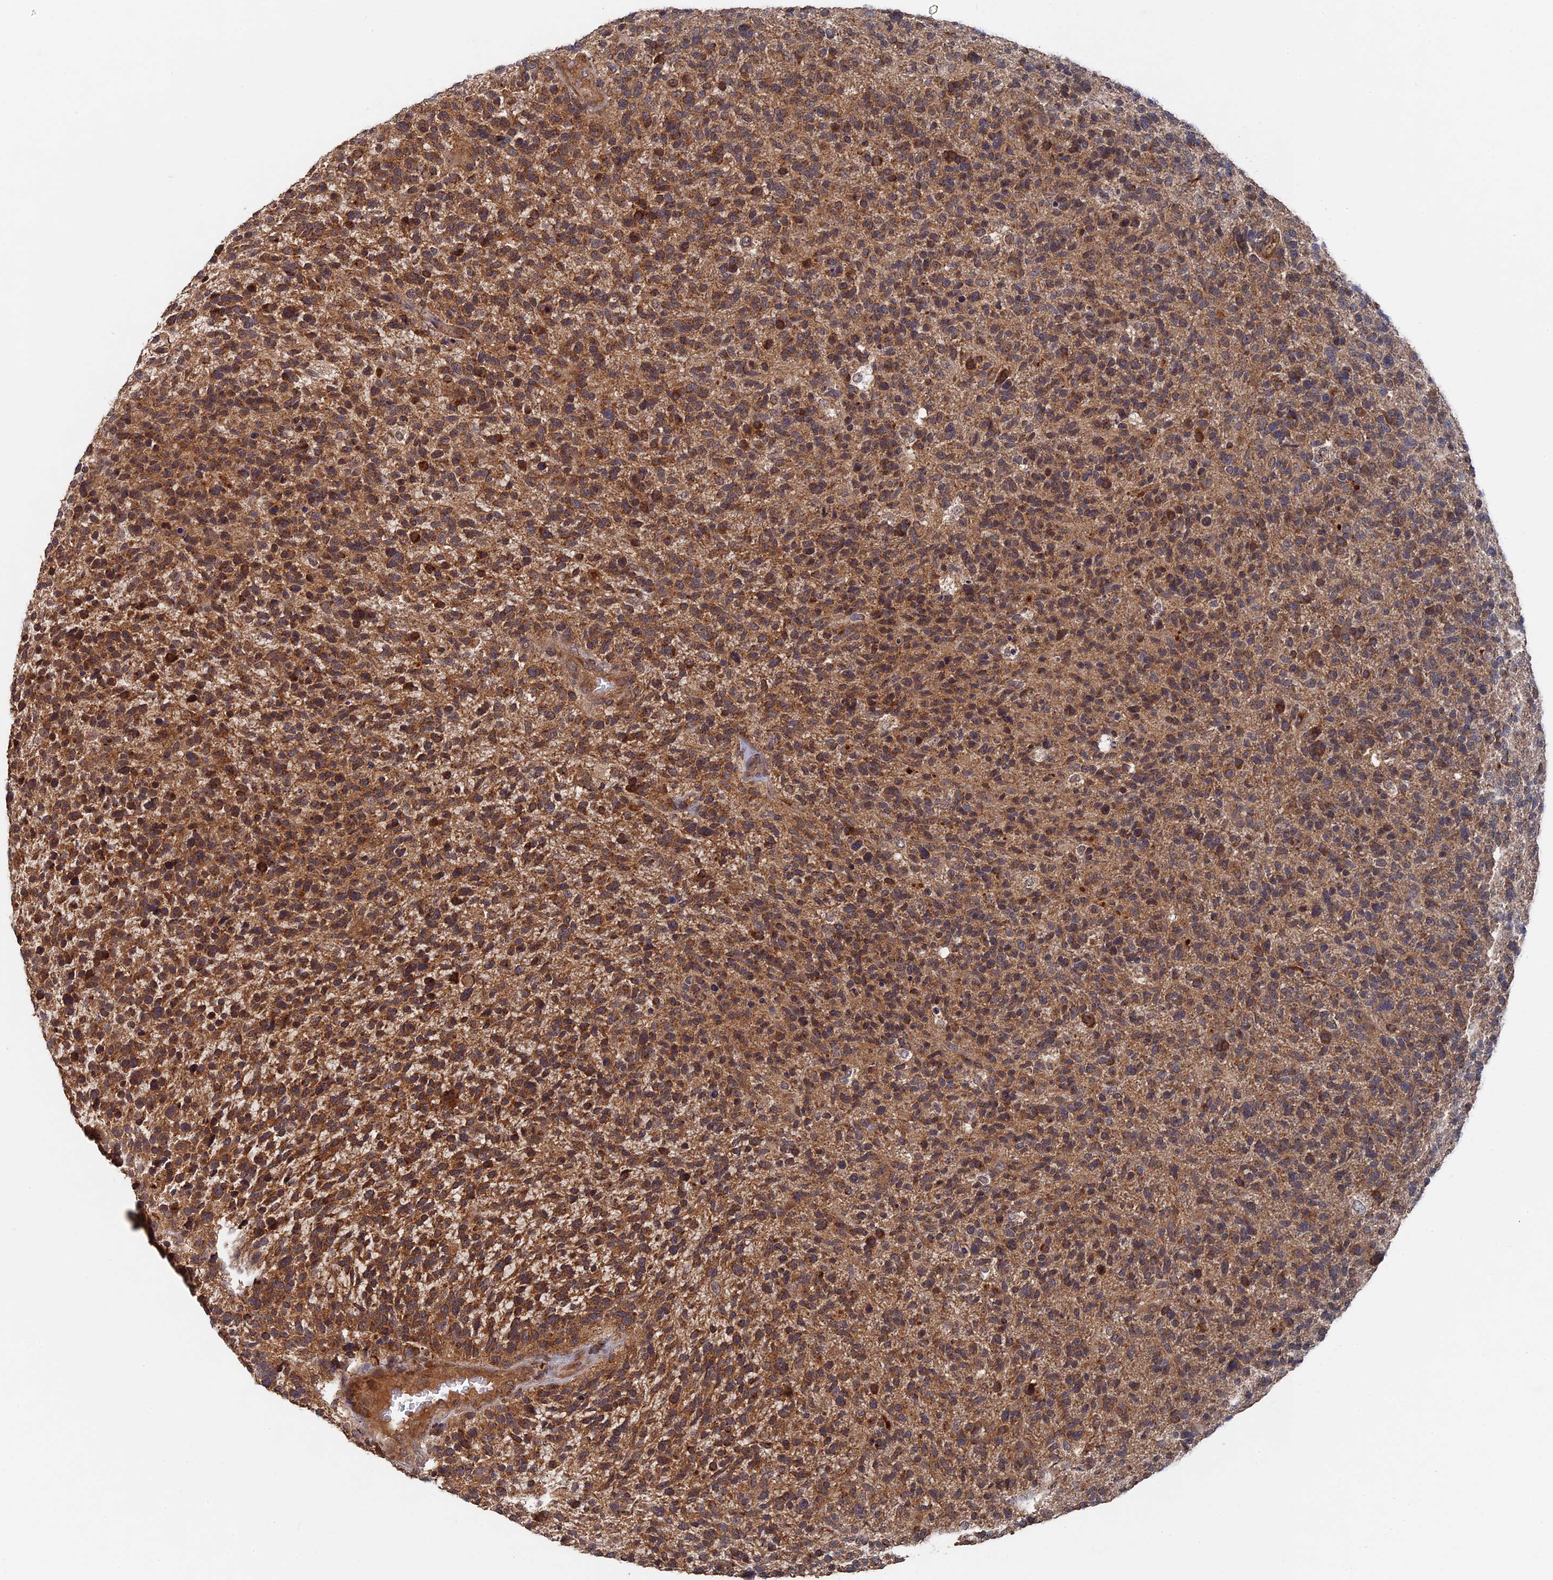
{"staining": {"intensity": "moderate", "quantity": ">75%", "location": "cytoplasmic/membranous"}, "tissue": "glioma", "cell_type": "Tumor cells", "image_type": "cancer", "snomed": [{"axis": "morphology", "description": "Glioma, malignant, High grade"}, {"axis": "topography", "description": "Brain"}], "caption": "Protein expression analysis of human glioma reveals moderate cytoplasmic/membranous positivity in about >75% of tumor cells. Immunohistochemistry stains the protein of interest in brown and the nuclei are stained blue.", "gene": "RAB15", "patient": {"sex": "male", "age": 72}}